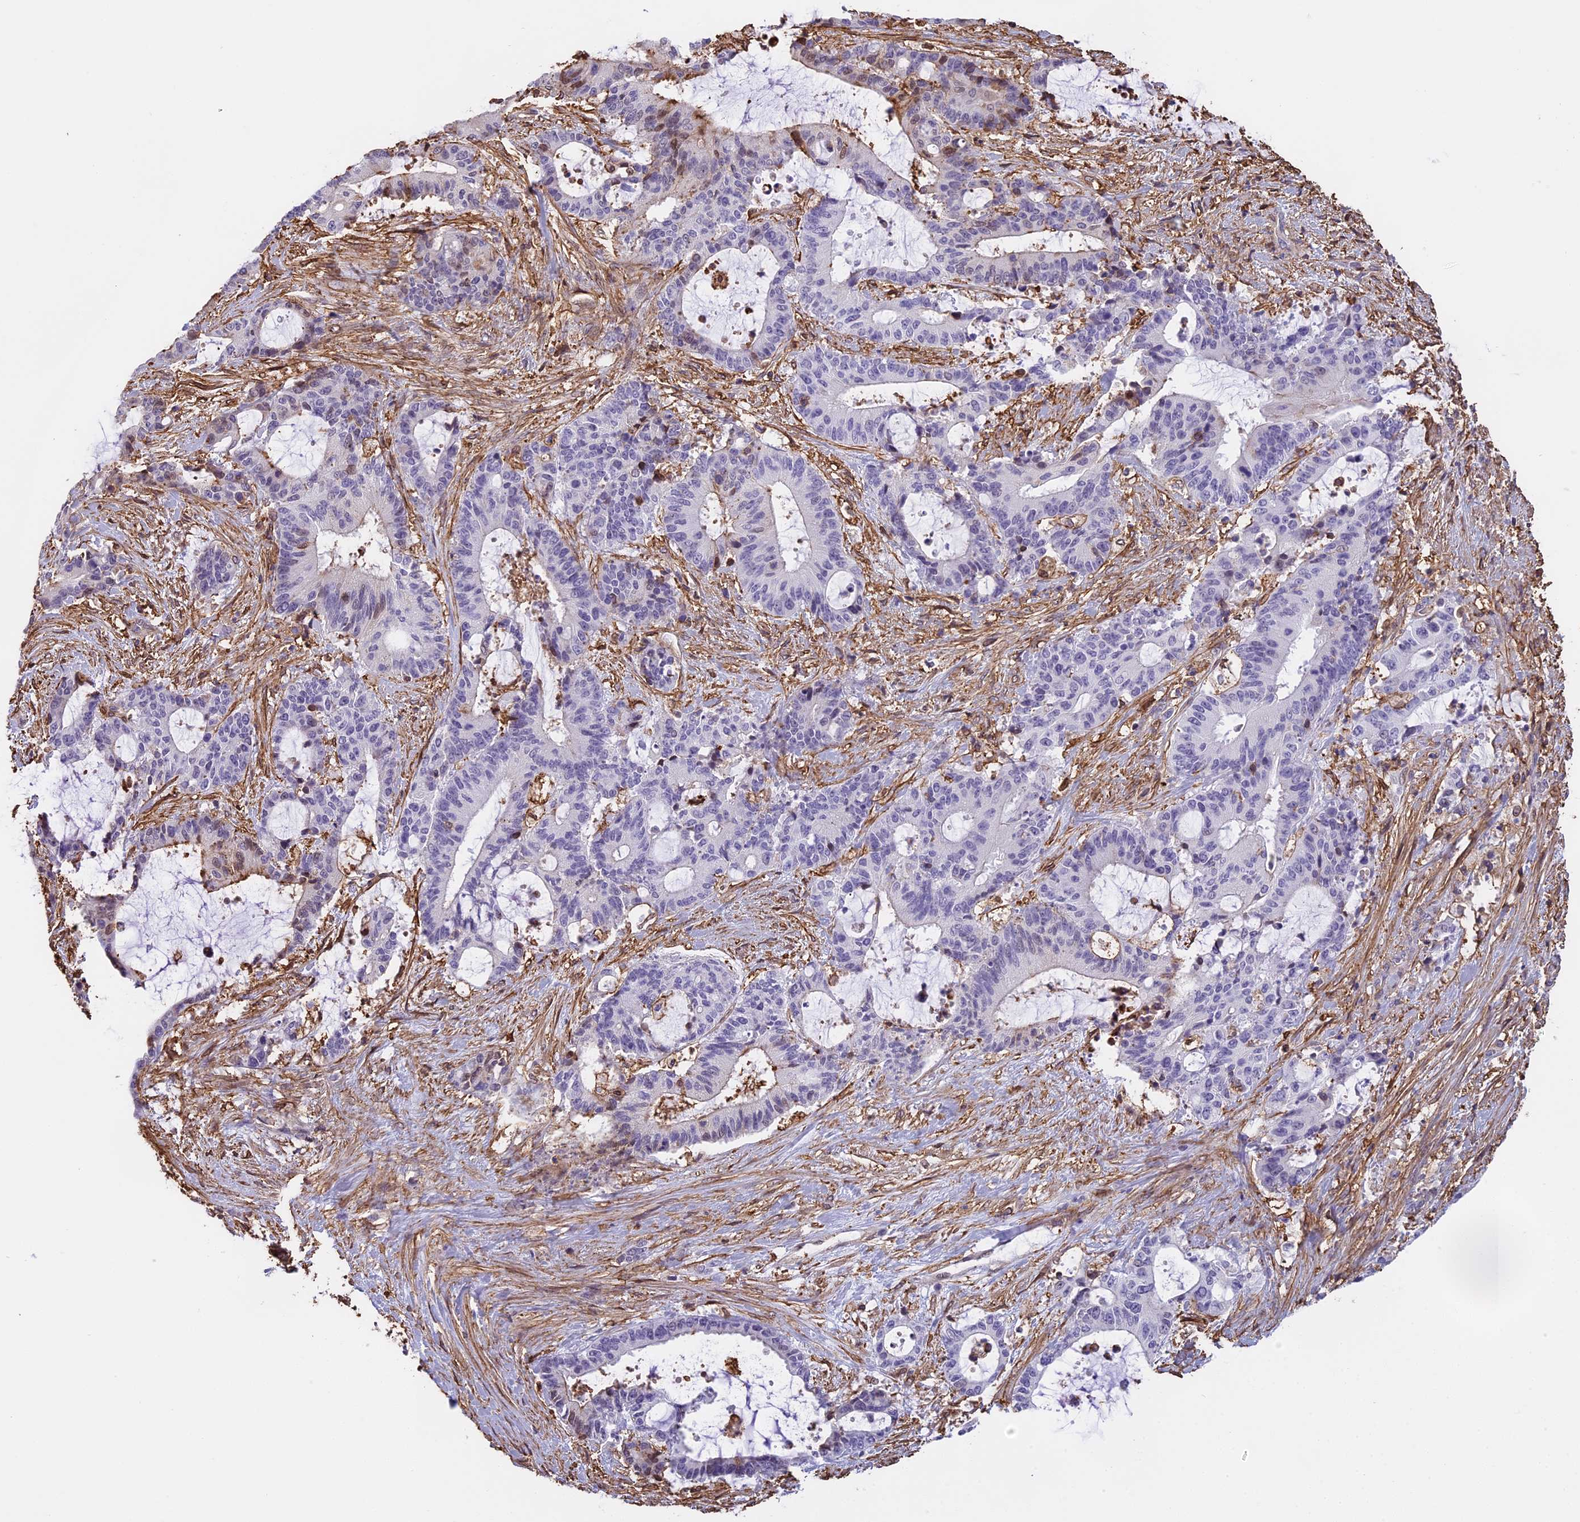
{"staining": {"intensity": "negative", "quantity": "none", "location": "none"}, "tissue": "liver cancer", "cell_type": "Tumor cells", "image_type": "cancer", "snomed": [{"axis": "morphology", "description": "Normal tissue, NOS"}, {"axis": "morphology", "description": "Cholangiocarcinoma"}, {"axis": "topography", "description": "Liver"}, {"axis": "topography", "description": "Peripheral nerve tissue"}], "caption": "An IHC image of liver cancer (cholangiocarcinoma) is shown. There is no staining in tumor cells of liver cancer (cholangiocarcinoma).", "gene": "TMEM255B", "patient": {"sex": "female", "age": 73}}